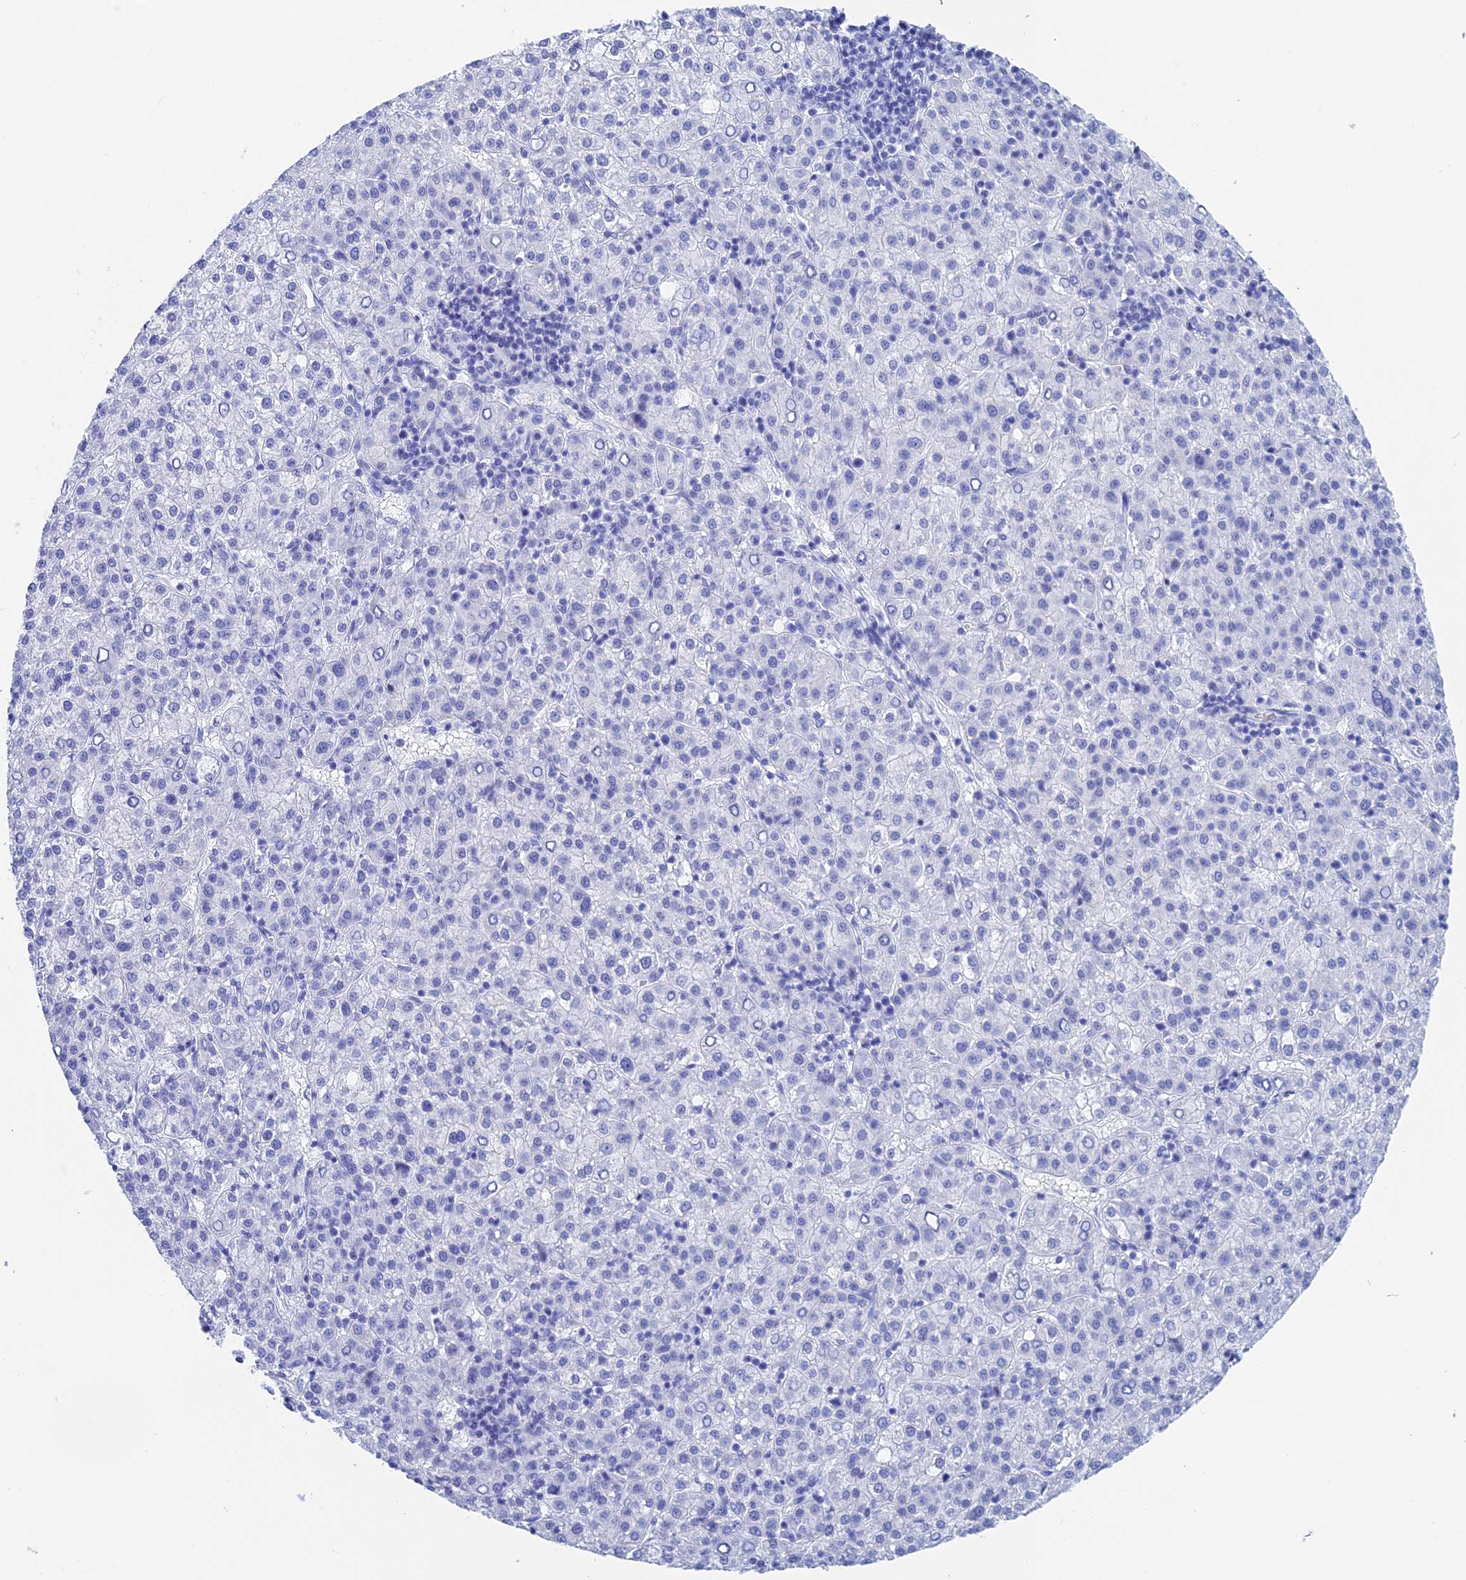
{"staining": {"intensity": "negative", "quantity": "none", "location": "none"}, "tissue": "liver cancer", "cell_type": "Tumor cells", "image_type": "cancer", "snomed": [{"axis": "morphology", "description": "Carcinoma, Hepatocellular, NOS"}, {"axis": "topography", "description": "Liver"}], "caption": "An image of liver cancer stained for a protein shows no brown staining in tumor cells. (Stains: DAB immunohistochemistry (IHC) with hematoxylin counter stain, Microscopy: brightfield microscopy at high magnification).", "gene": "TEX101", "patient": {"sex": "female", "age": 58}}